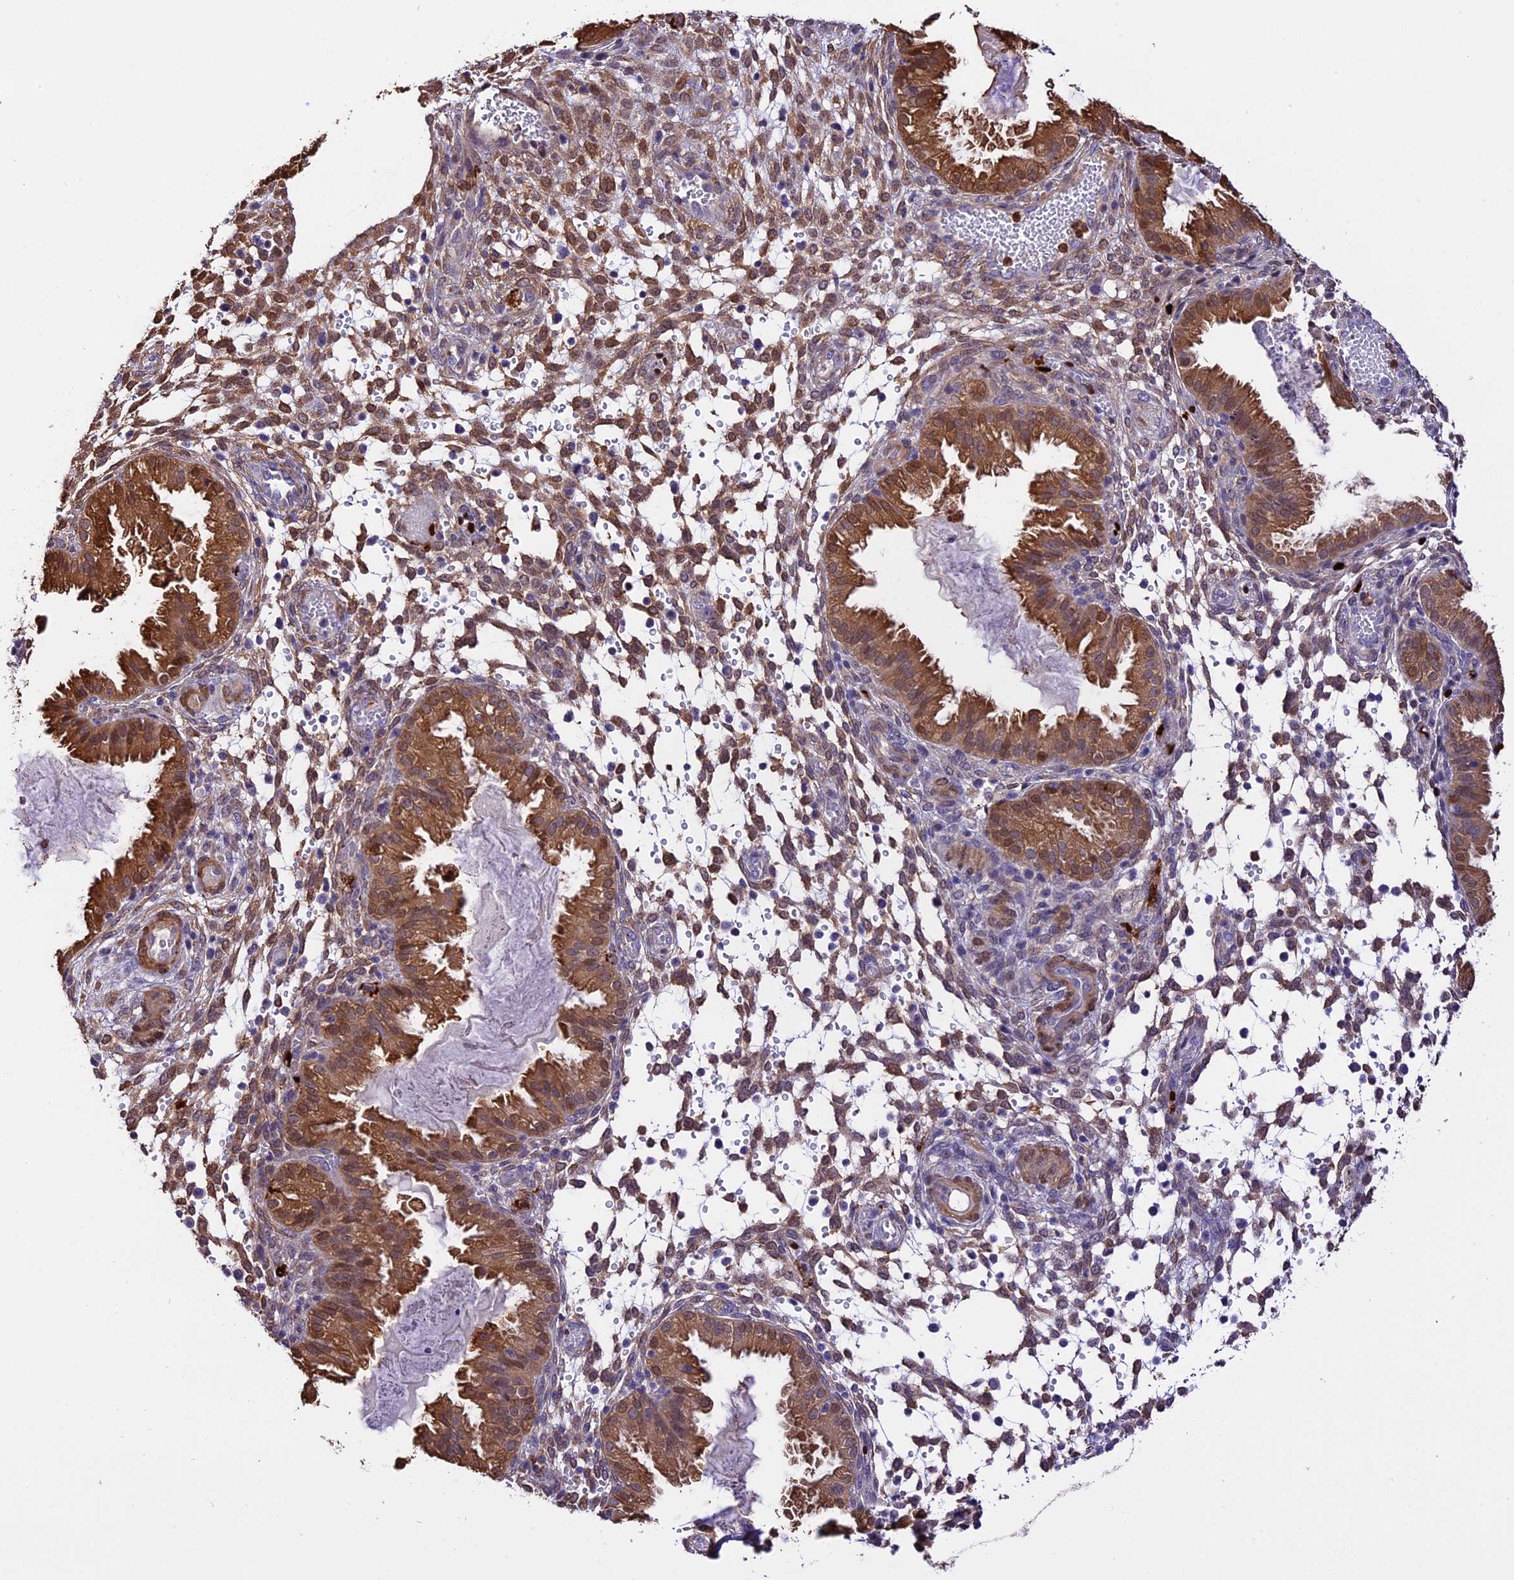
{"staining": {"intensity": "moderate", "quantity": "25%-75%", "location": "cytoplasmic/membranous,nuclear"}, "tissue": "endometrium", "cell_type": "Cells in endometrial stroma", "image_type": "normal", "snomed": [{"axis": "morphology", "description": "Normal tissue, NOS"}, {"axis": "topography", "description": "Endometrium"}], "caption": "Immunohistochemistry histopathology image of unremarkable endometrium: endometrium stained using IHC reveals medium levels of moderate protein expression localized specifically in the cytoplasmic/membranous,nuclear of cells in endometrial stroma, appearing as a cytoplasmic/membranous,nuclear brown color.", "gene": "MAP3K7CL", "patient": {"sex": "female", "age": 33}}